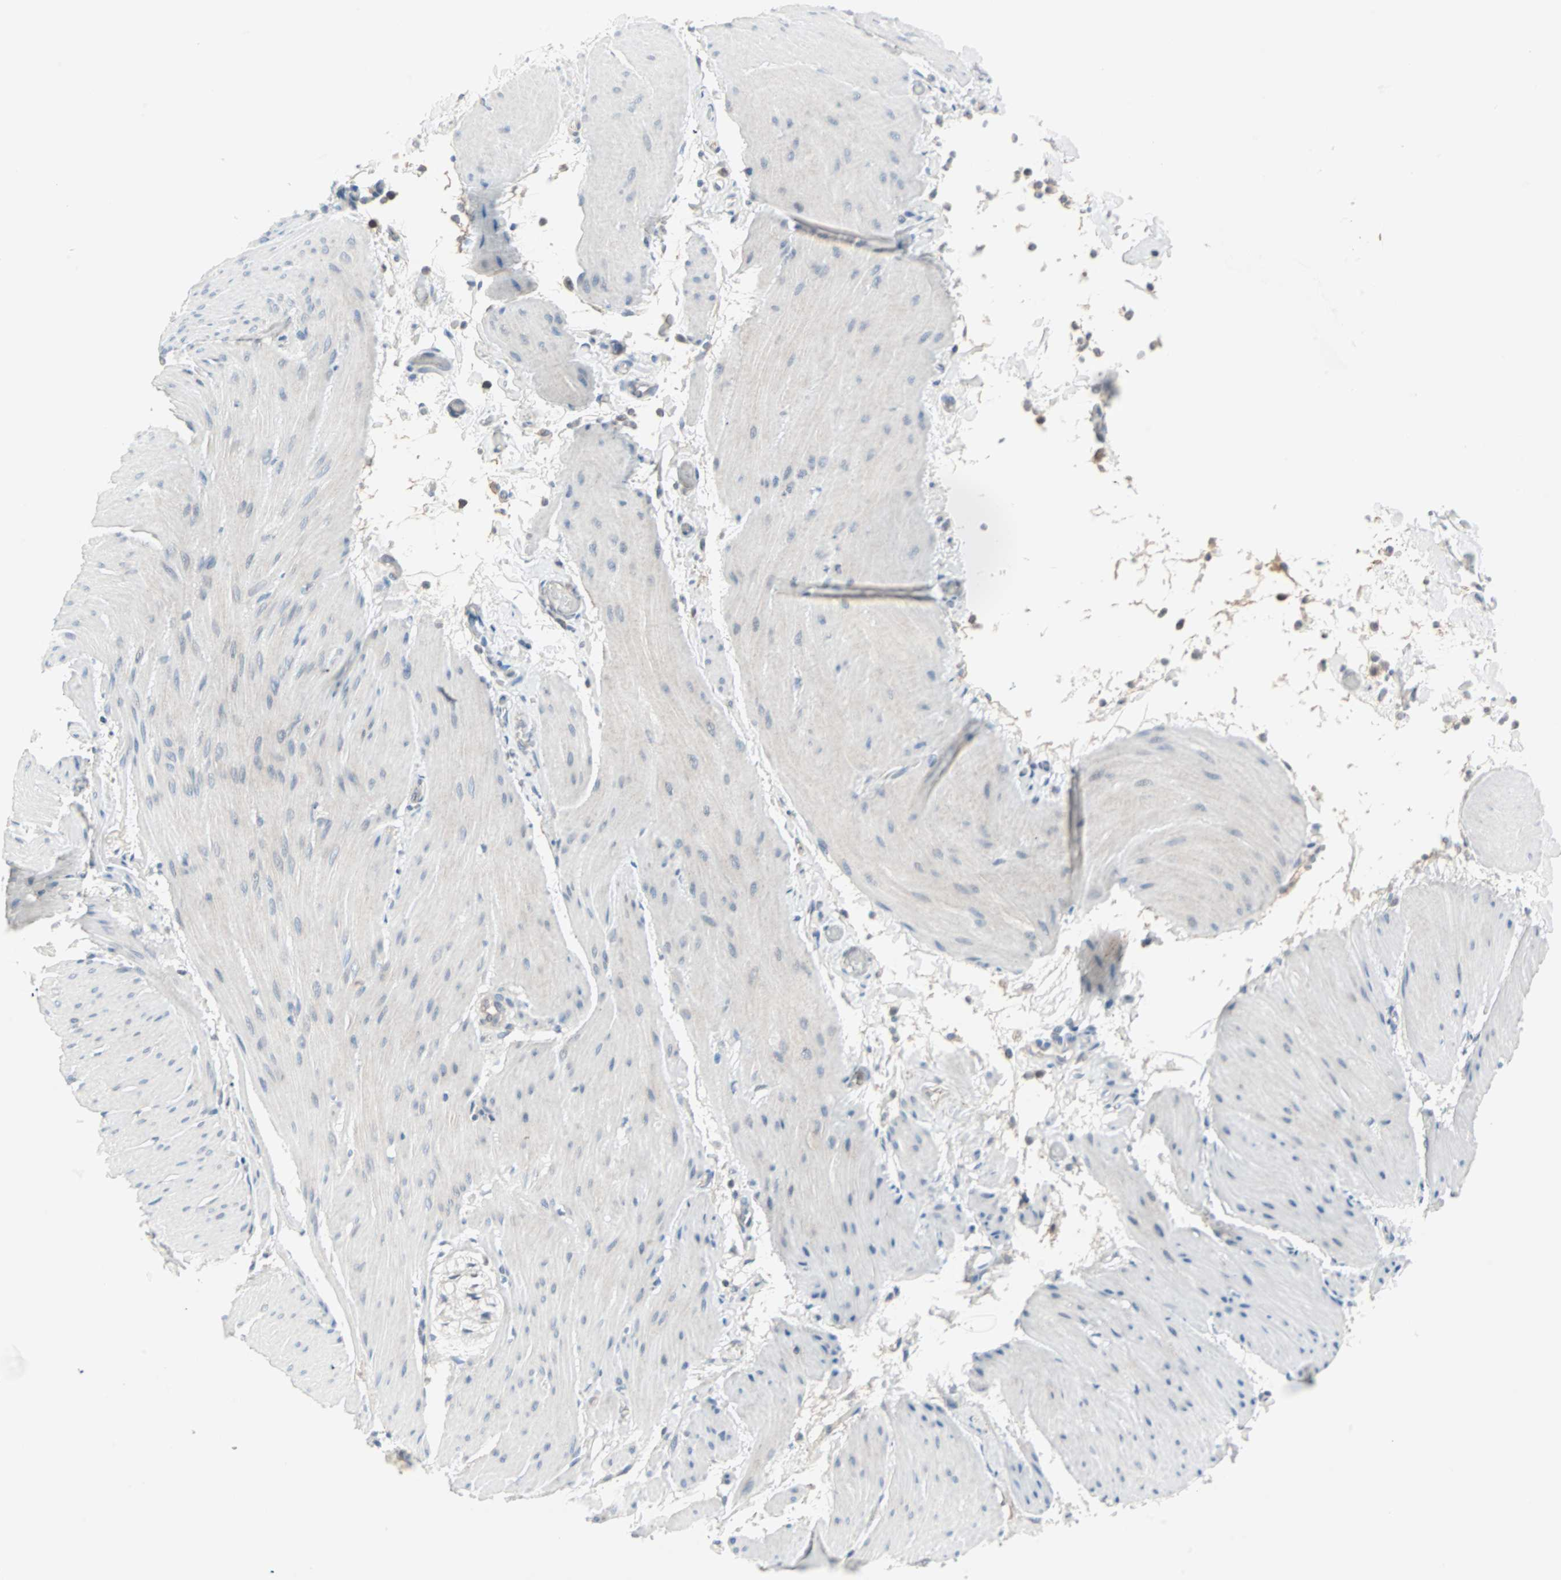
{"staining": {"intensity": "negative", "quantity": "none", "location": "none"}, "tissue": "smooth muscle", "cell_type": "Smooth muscle cells", "image_type": "normal", "snomed": [{"axis": "morphology", "description": "Normal tissue, NOS"}, {"axis": "topography", "description": "Smooth muscle"}, {"axis": "topography", "description": "Colon"}], "caption": "This is an IHC image of benign smooth muscle. There is no positivity in smooth muscle cells.", "gene": "CASP3", "patient": {"sex": "male", "age": 67}}